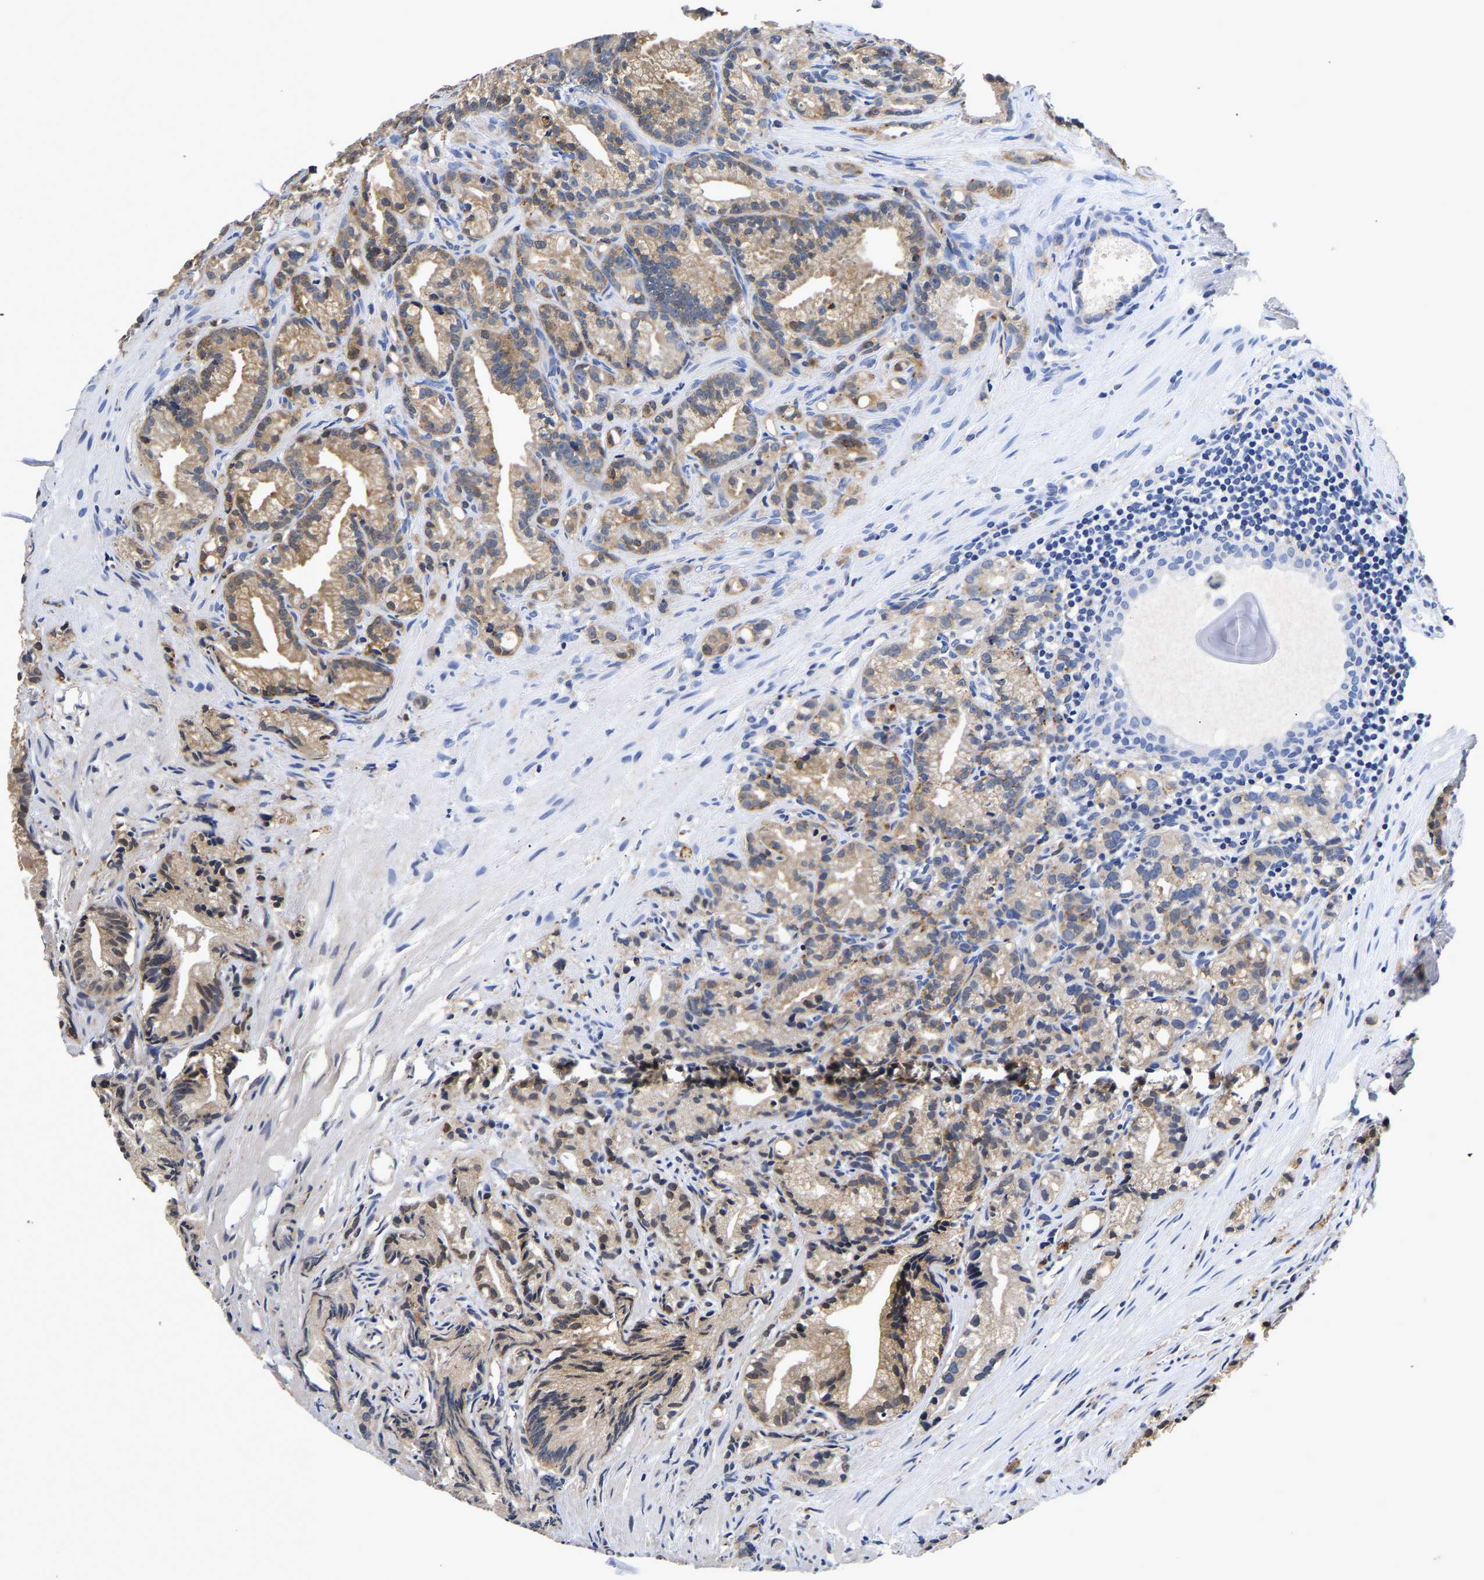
{"staining": {"intensity": "moderate", "quantity": ">75%", "location": "cytoplasmic/membranous"}, "tissue": "prostate cancer", "cell_type": "Tumor cells", "image_type": "cancer", "snomed": [{"axis": "morphology", "description": "Adenocarcinoma, Low grade"}, {"axis": "topography", "description": "Prostate"}], "caption": "Immunohistochemistry (IHC) photomicrograph of prostate adenocarcinoma (low-grade) stained for a protein (brown), which reveals medium levels of moderate cytoplasmic/membranous positivity in about >75% of tumor cells.", "gene": "GRN", "patient": {"sex": "male", "age": 89}}